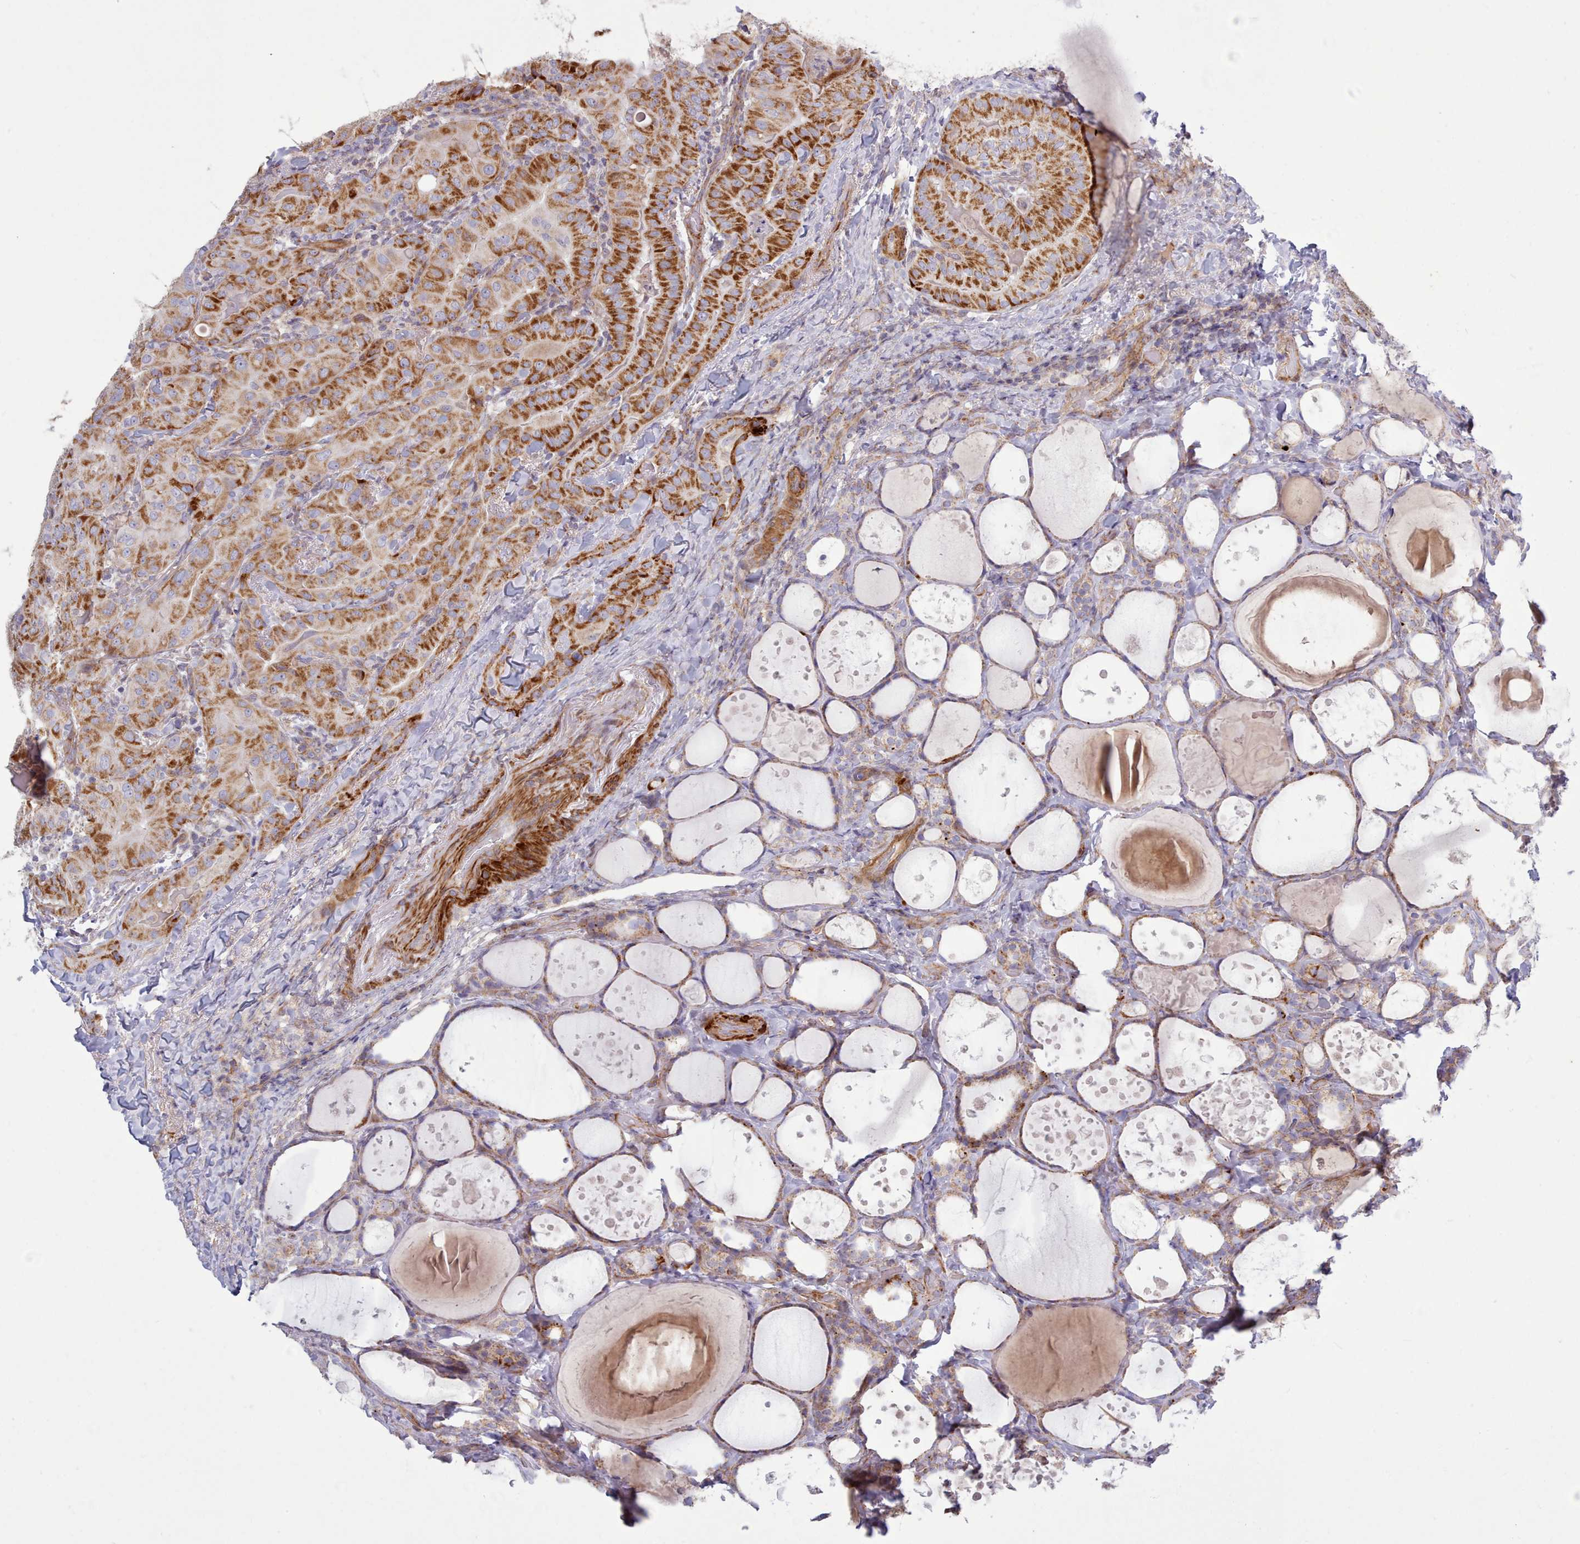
{"staining": {"intensity": "strong", "quantity": ">75%", "location": "cytoplasmic/membranous"}, "tissue": "thyroid cancer", "cell_type": "Tumor cells", "image_type": "cancer", "snomed": [{"axis": "morphology", "description": "Papillary adenocarcinoma, NOS"}, {"axis": "topography", "description": "Thyroid gland"}], "caption": "Thyroid cancer (papillary adenocarcinoma) stained with DAB (3,3'-diaminobenzidine) immunohistochemistry reveals high levels of strong cytoplasmic/membranous staining in approximately >75% of tumor cells.", "gene": "MRPL21", "patient": {"sex": "female", "age": 68}}